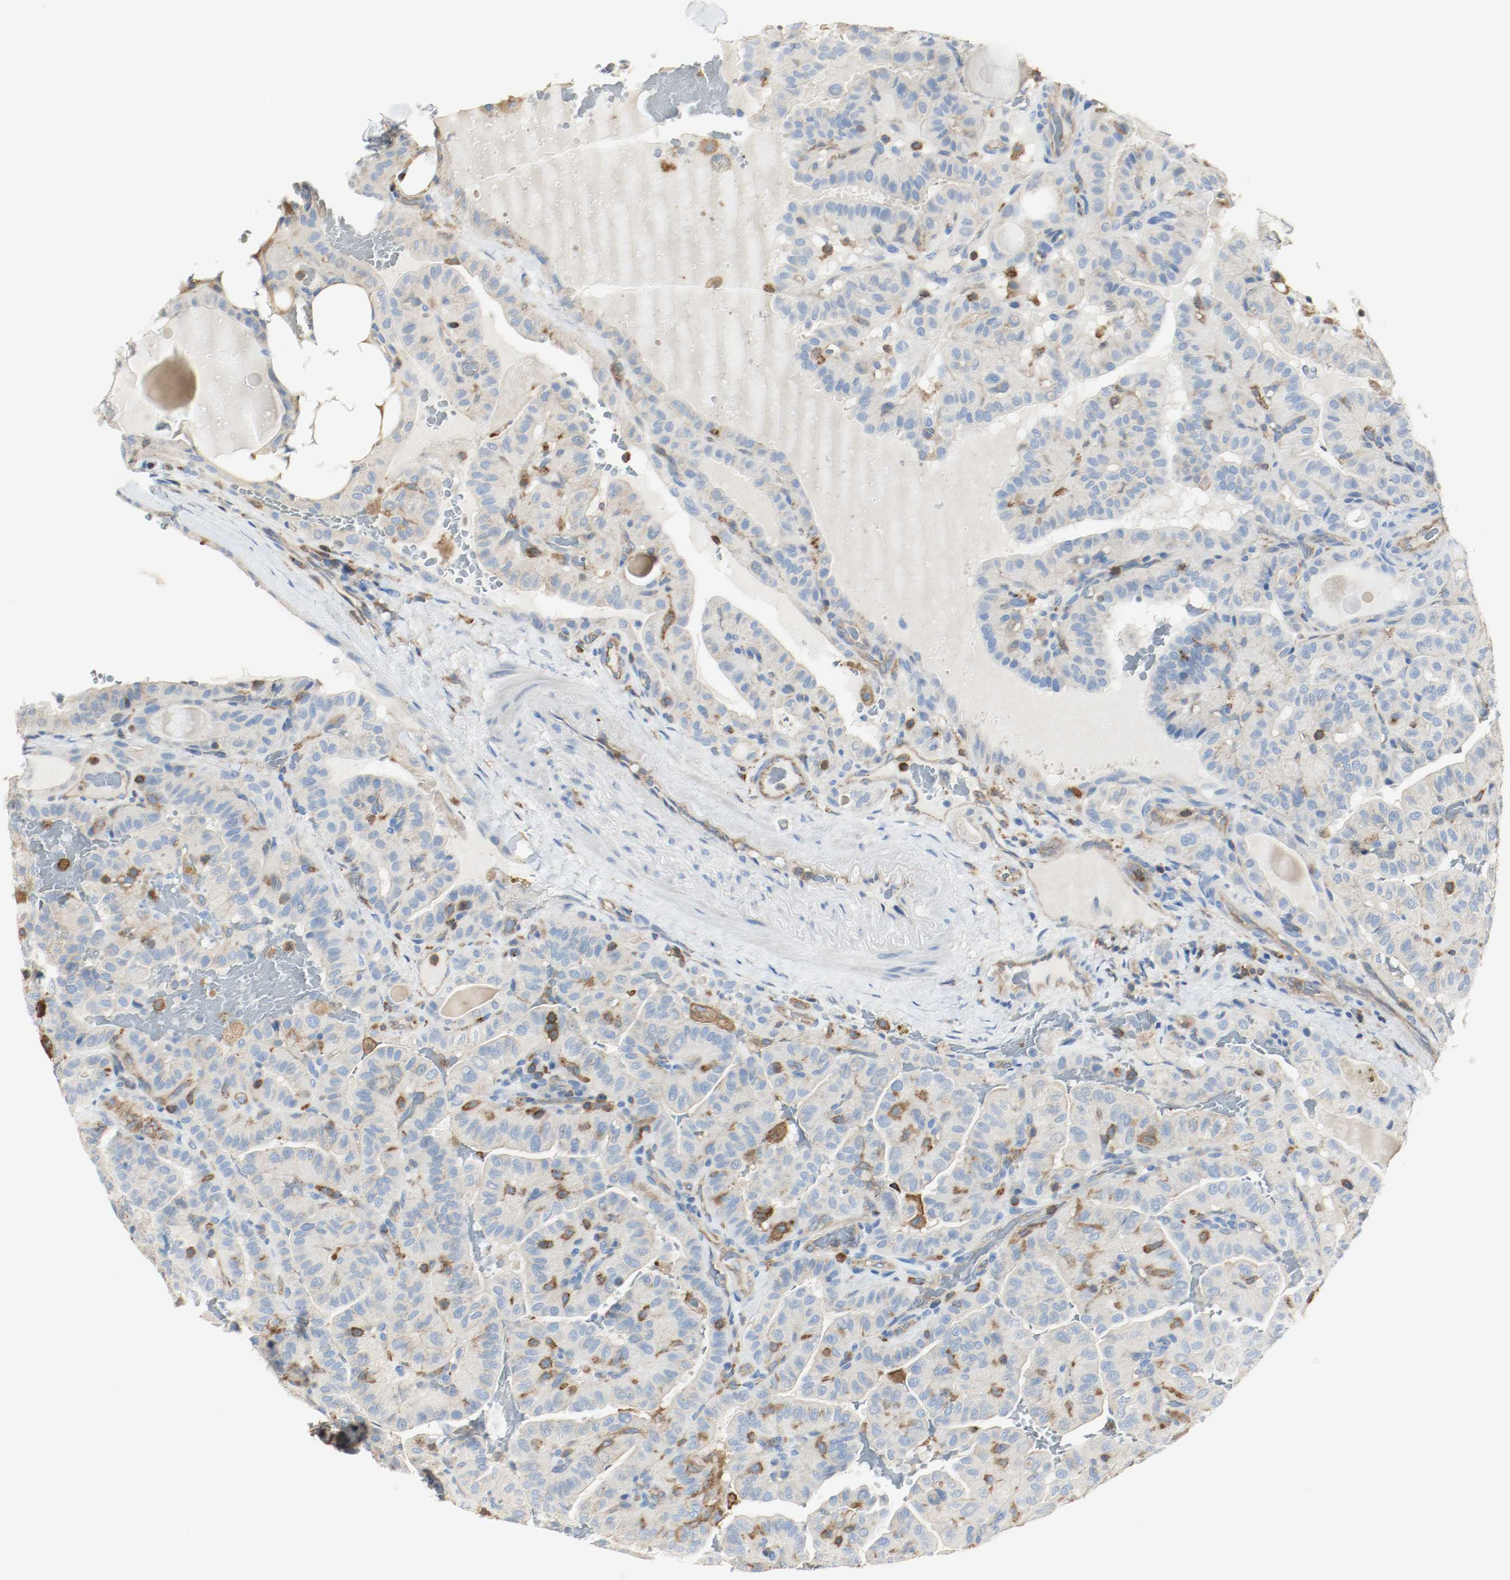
{"staining": {"intensity": "weak", "quantity": "25%-75%", "location": "cytoplasmic/membranous"}, "tissue": "thyroid cancer", "cell_type": "Tumor cells", "image_type": "cancer", "snomed": [{"axis": "morphology", "description": "Papillary adenocarcinoma, NOS"}, {"axis": "topography", "description": "Thyroid gland"}], "caption": "About 25%-75% of tumor cells in human thyroid cancer display weak cytoplasmic/membranous protein positivity as visualized by brown immunohistochemical staining.", "gene": "ARPC1B", "patient": {"sex": "male", "age": 77}}